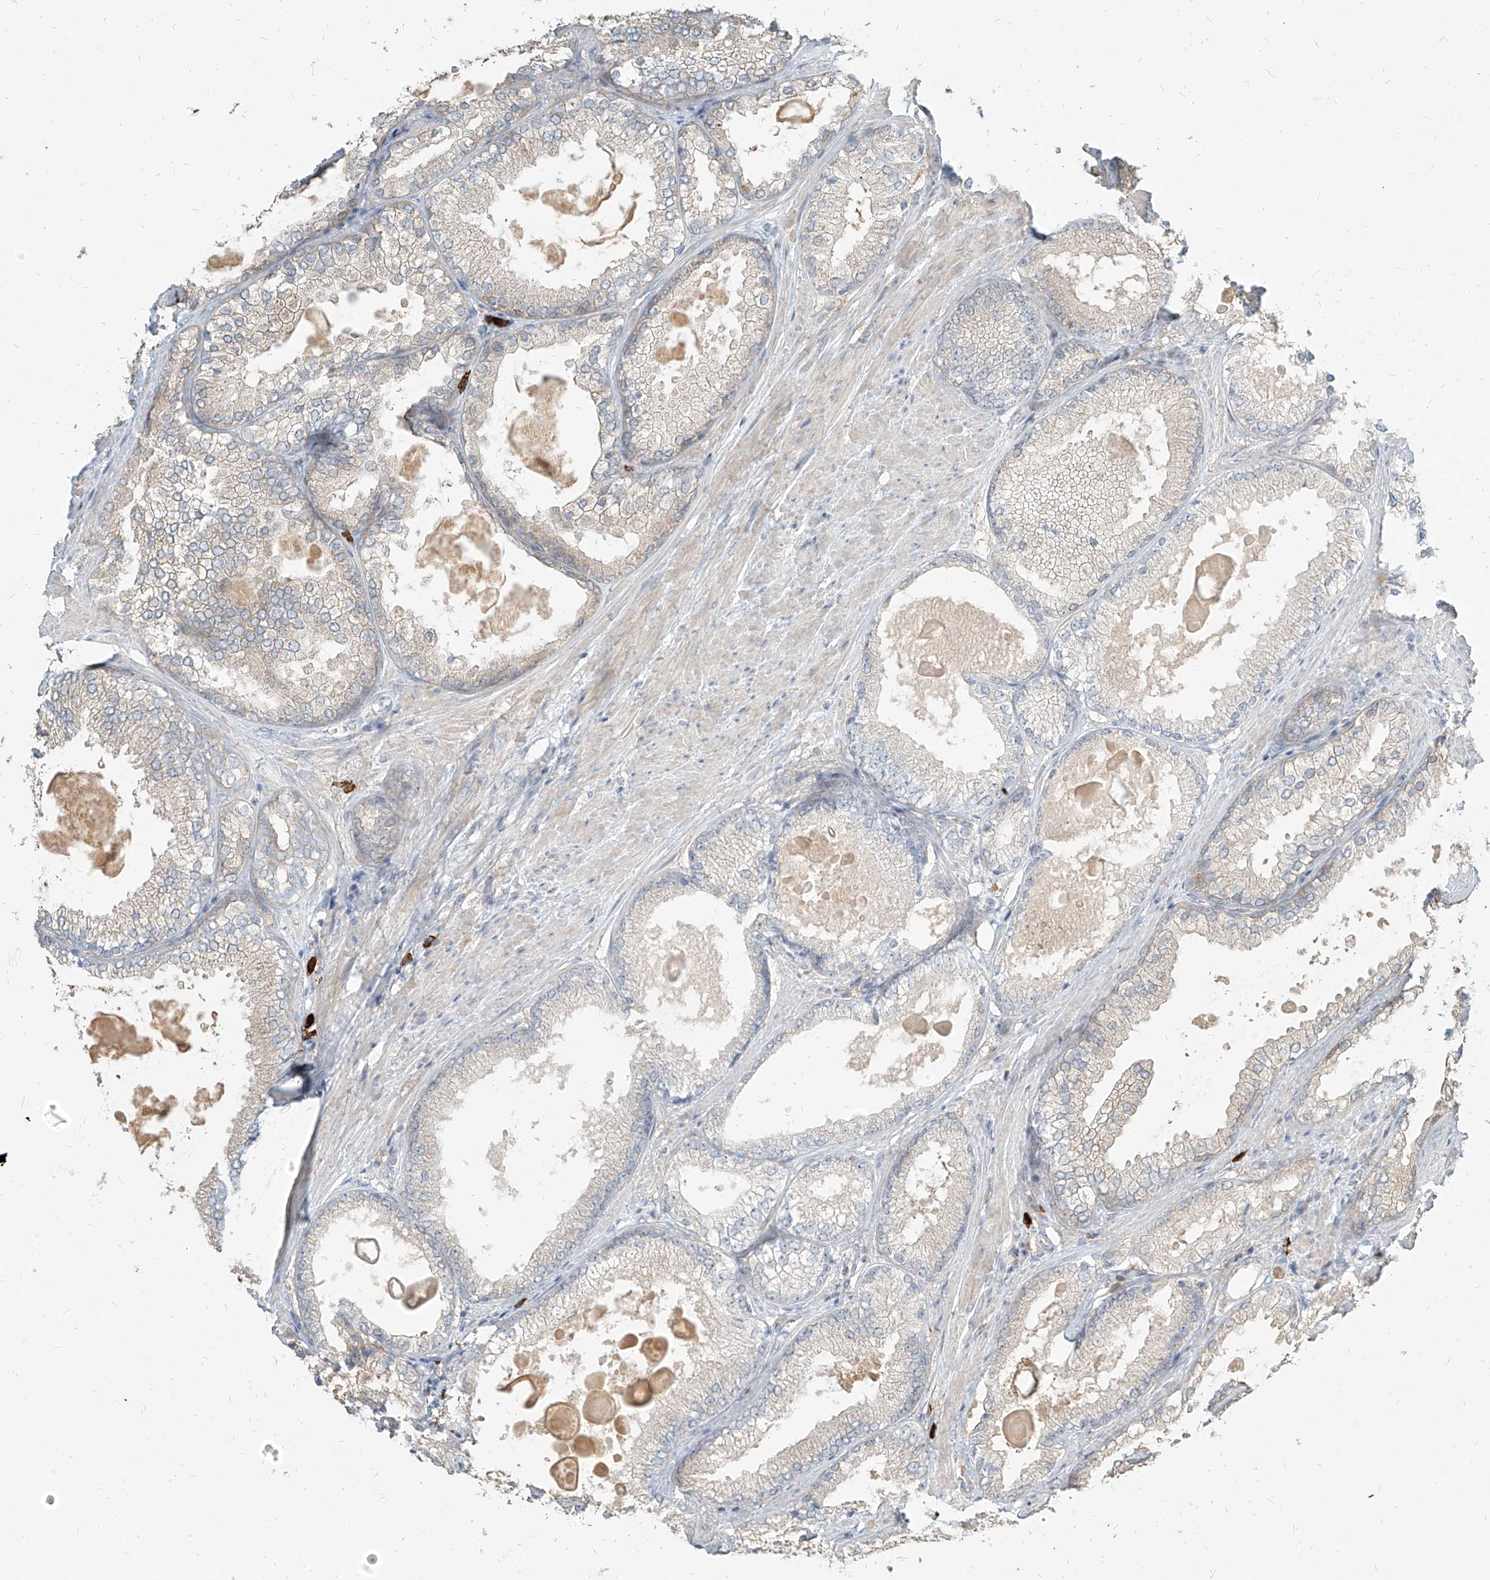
{"staining": {"intensity": "negative", "quantity": "none", "location": "none"}, "tissue": "prostate cancer", "cell_type": "Tumor cells", "image_type": "cancer", "snomed": [{"axis": "morphology", "description": "Adenocarcinoma, High grade"}, {"axis": "topography", "description": "Prostate"}], "caption": "Tumor cells are negative for brown protein staining in prostate cancer. Brightfield microscopy of IHC stained with DAB (brown) and hematoxylin (blue), captured at high magnification.", "gene": "PGD", "patient": {"sex": "male", "age": 66}}